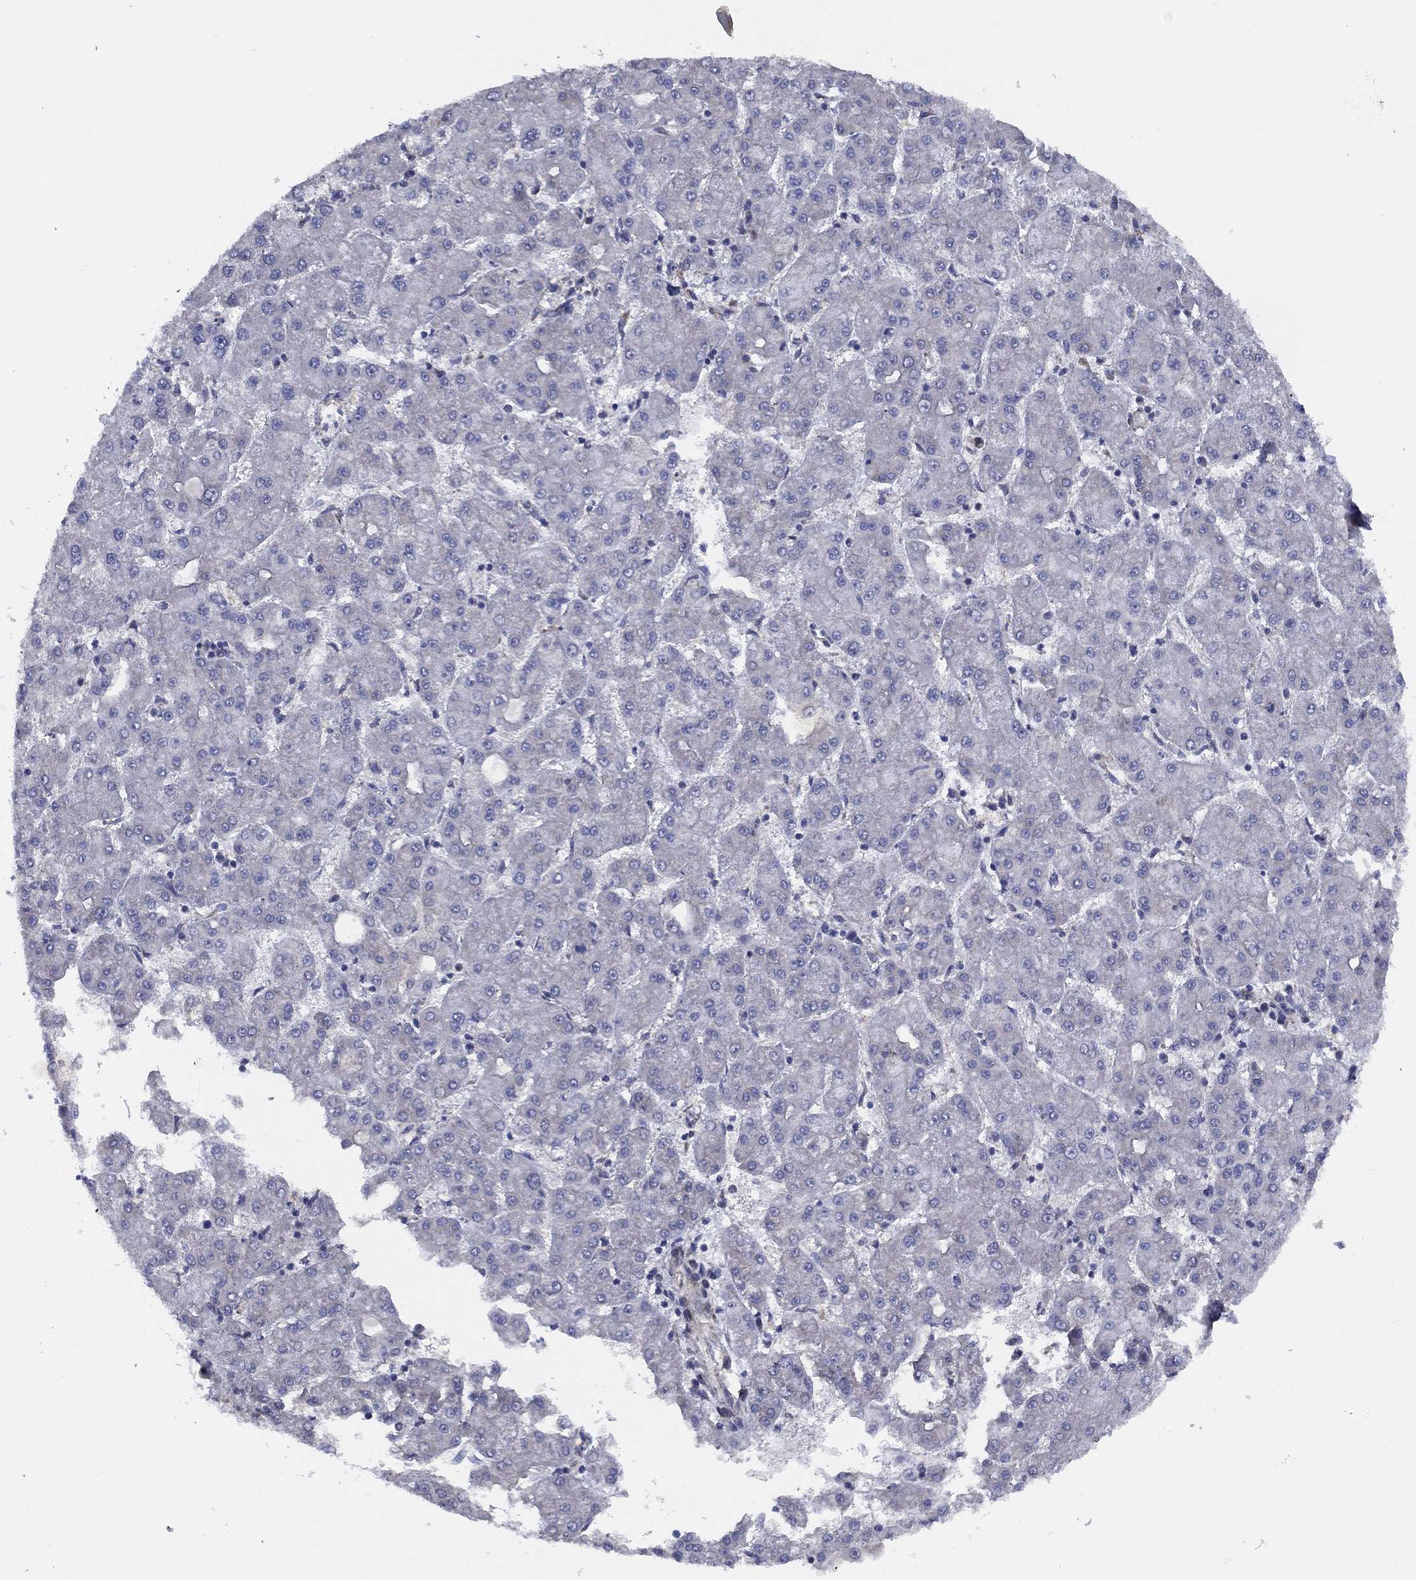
{"staining": {"intensity": "negative", "quantity": "none", "location": "none"}, "tissue": "liver cancer", "cell_type": "Tumor cells", "image_type": "cancer", "snomed": [{"axis": "morphology", "description": "Carcinoma, Hepatocellular, NOS"}, {"axis": "topography", "description": "Liver"}], "caption": "An immunohistochemistry micrograph of hepatocellular carcinoma (liver) is shown. There is no staining in tumor cells of hepatocellular carcinoma (liver).", "gene": "ZNF223", "patient": {"sex": "male", "age": 73}}